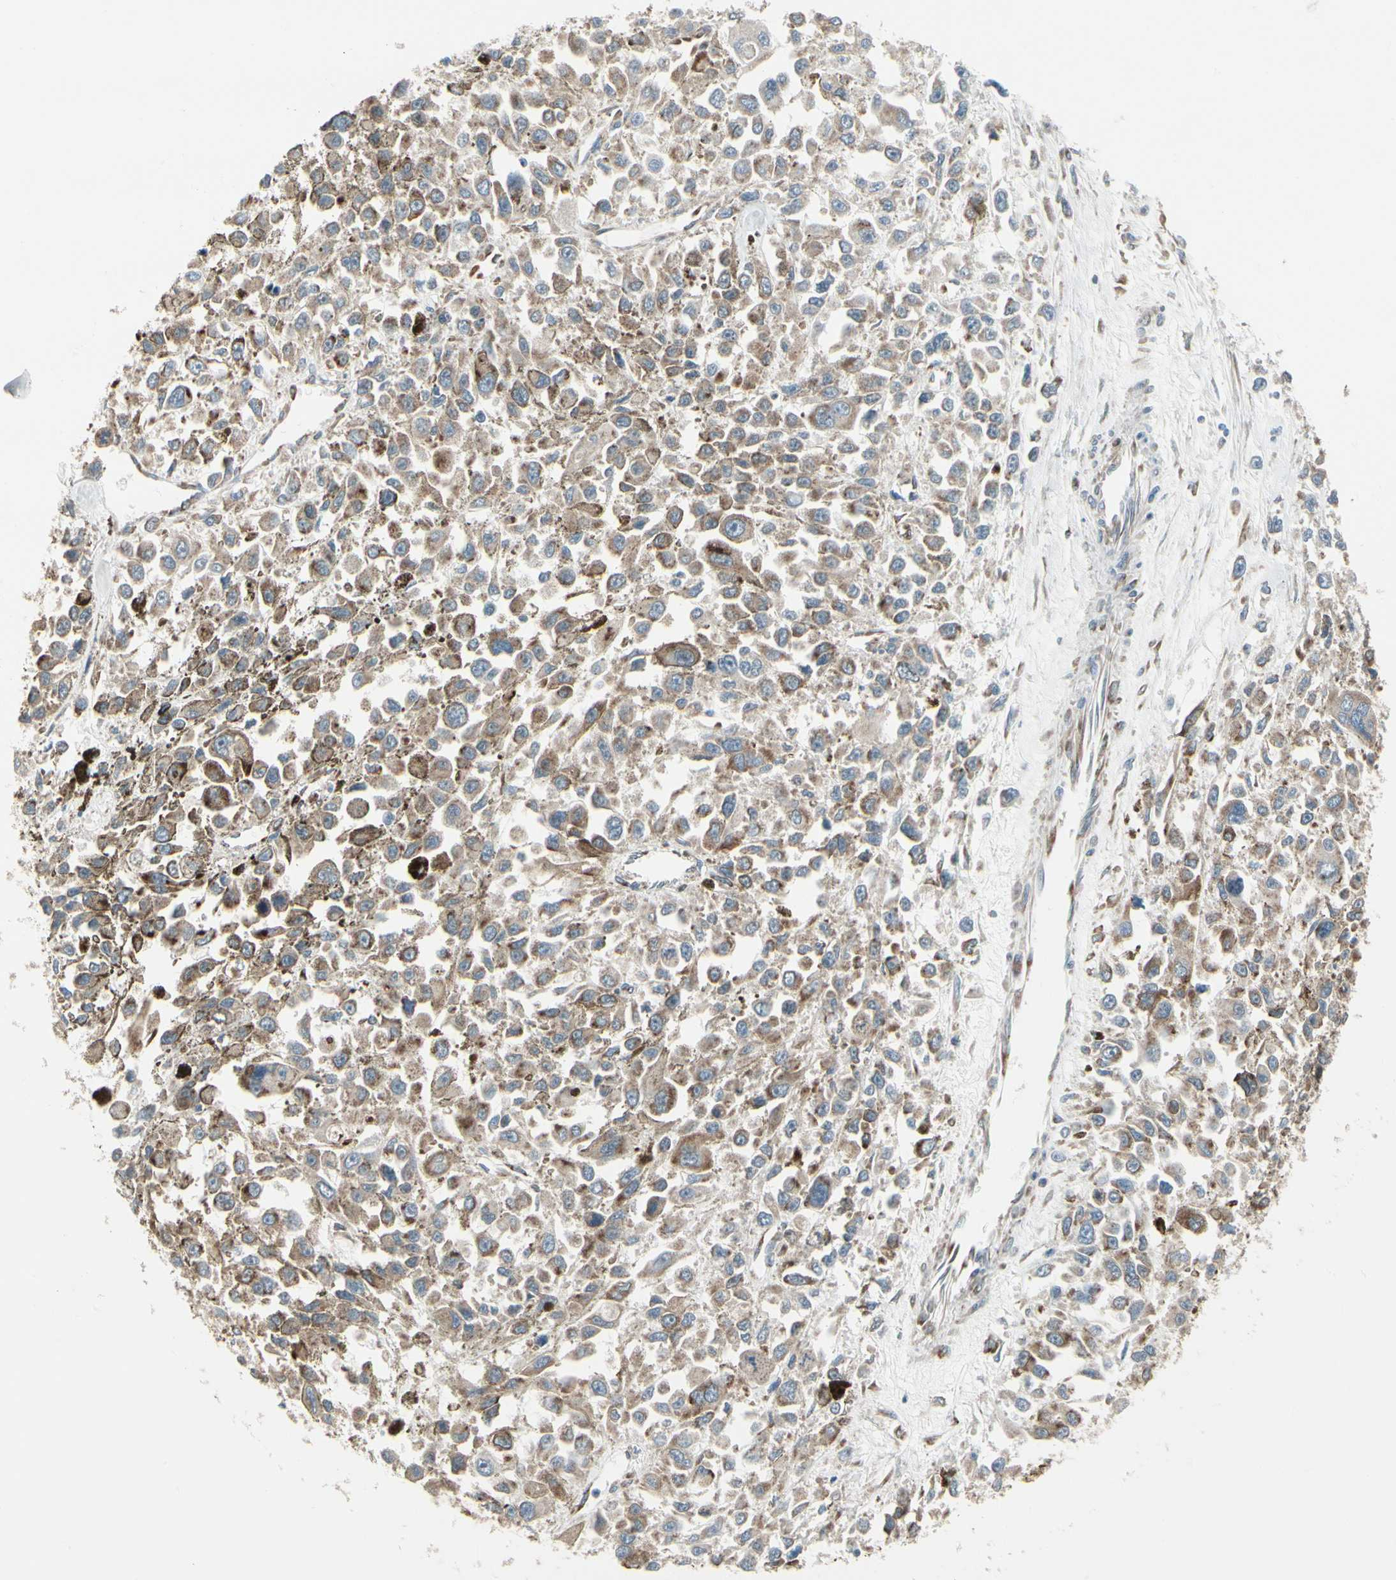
{"staining": {"intensity": "moderate", "quantity": ">75%", "location": "cytoplasmic/membranous"}, "tissue": "melanoma", "cell_type": "Tumor cells", "image_type": "cancer", "snomed": [{"axis": "morphology", "description": "Malignant melanoma, Metastatic site"}, {"axis": "topography", "description": "Lymph node"}], "caption": "Immunohistochemistry (DAB) staining of human malignant melanoma (metastatic site) reveals moderate cytoplasmic/membranous protein staining in about >75% of tumor cells.", "gene": "FNDC3A", "patient": {"sex": "male", "age": 59}}